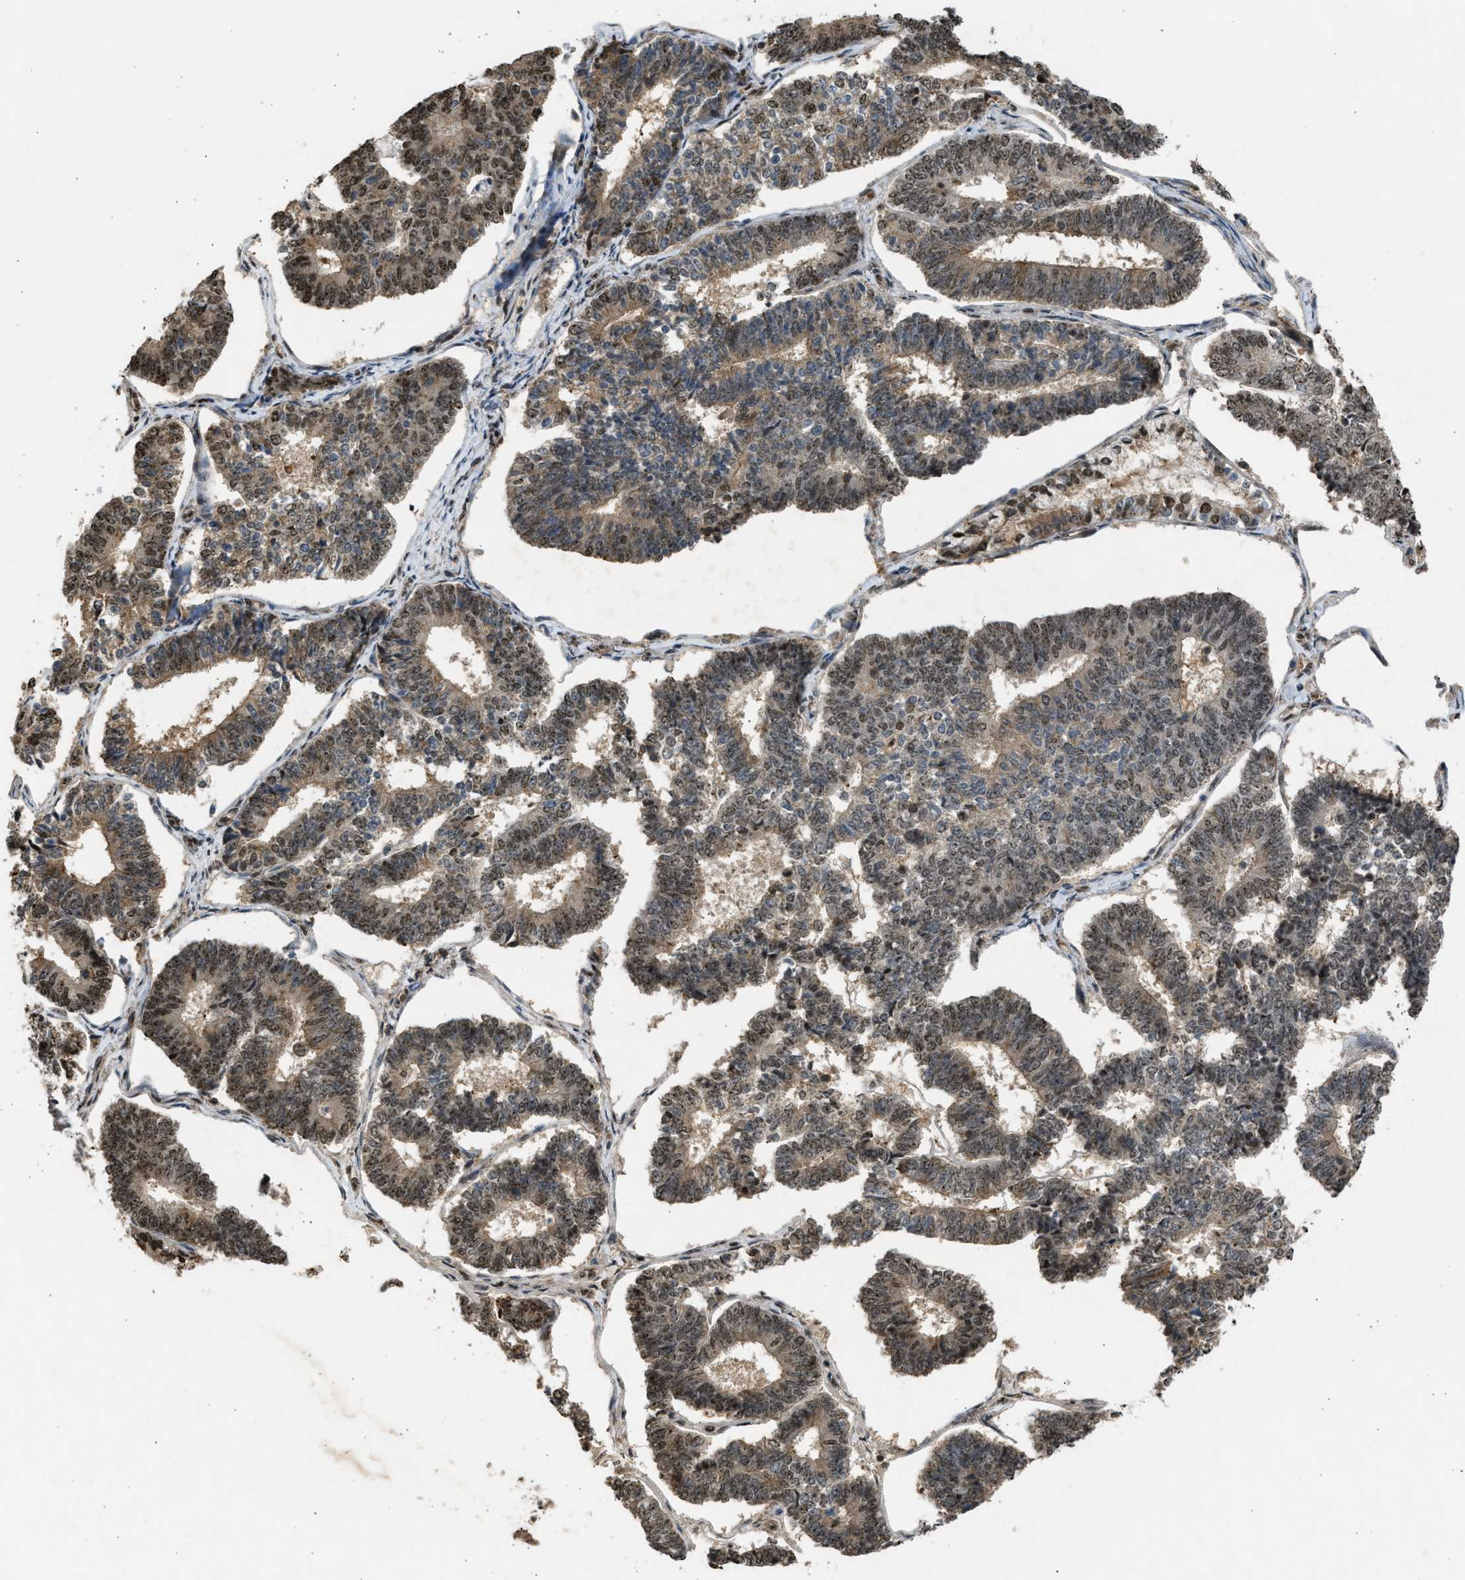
{"staining": {"intensity": "moderate", "quantity": ">75%", "location": "cytoplasmic/membranous,nuclear"}, "tissue": "endometrial cancer", "cell_type": "Tumor cells", "image_type": "cancer", "snomed": [{"axis": "morphology", "description": "Adenocarcinoma, NOS"}, {"axis": "topography", "description": "Endometrium"}], "caption": "Adenocarcinoma (endometrial) stained for a protein displays moderate cytoplasmic/membranous and nuclear positivity in tumor cells.", "gene": "TFDP2", "patient": {"sex": "female", "age": 70}}